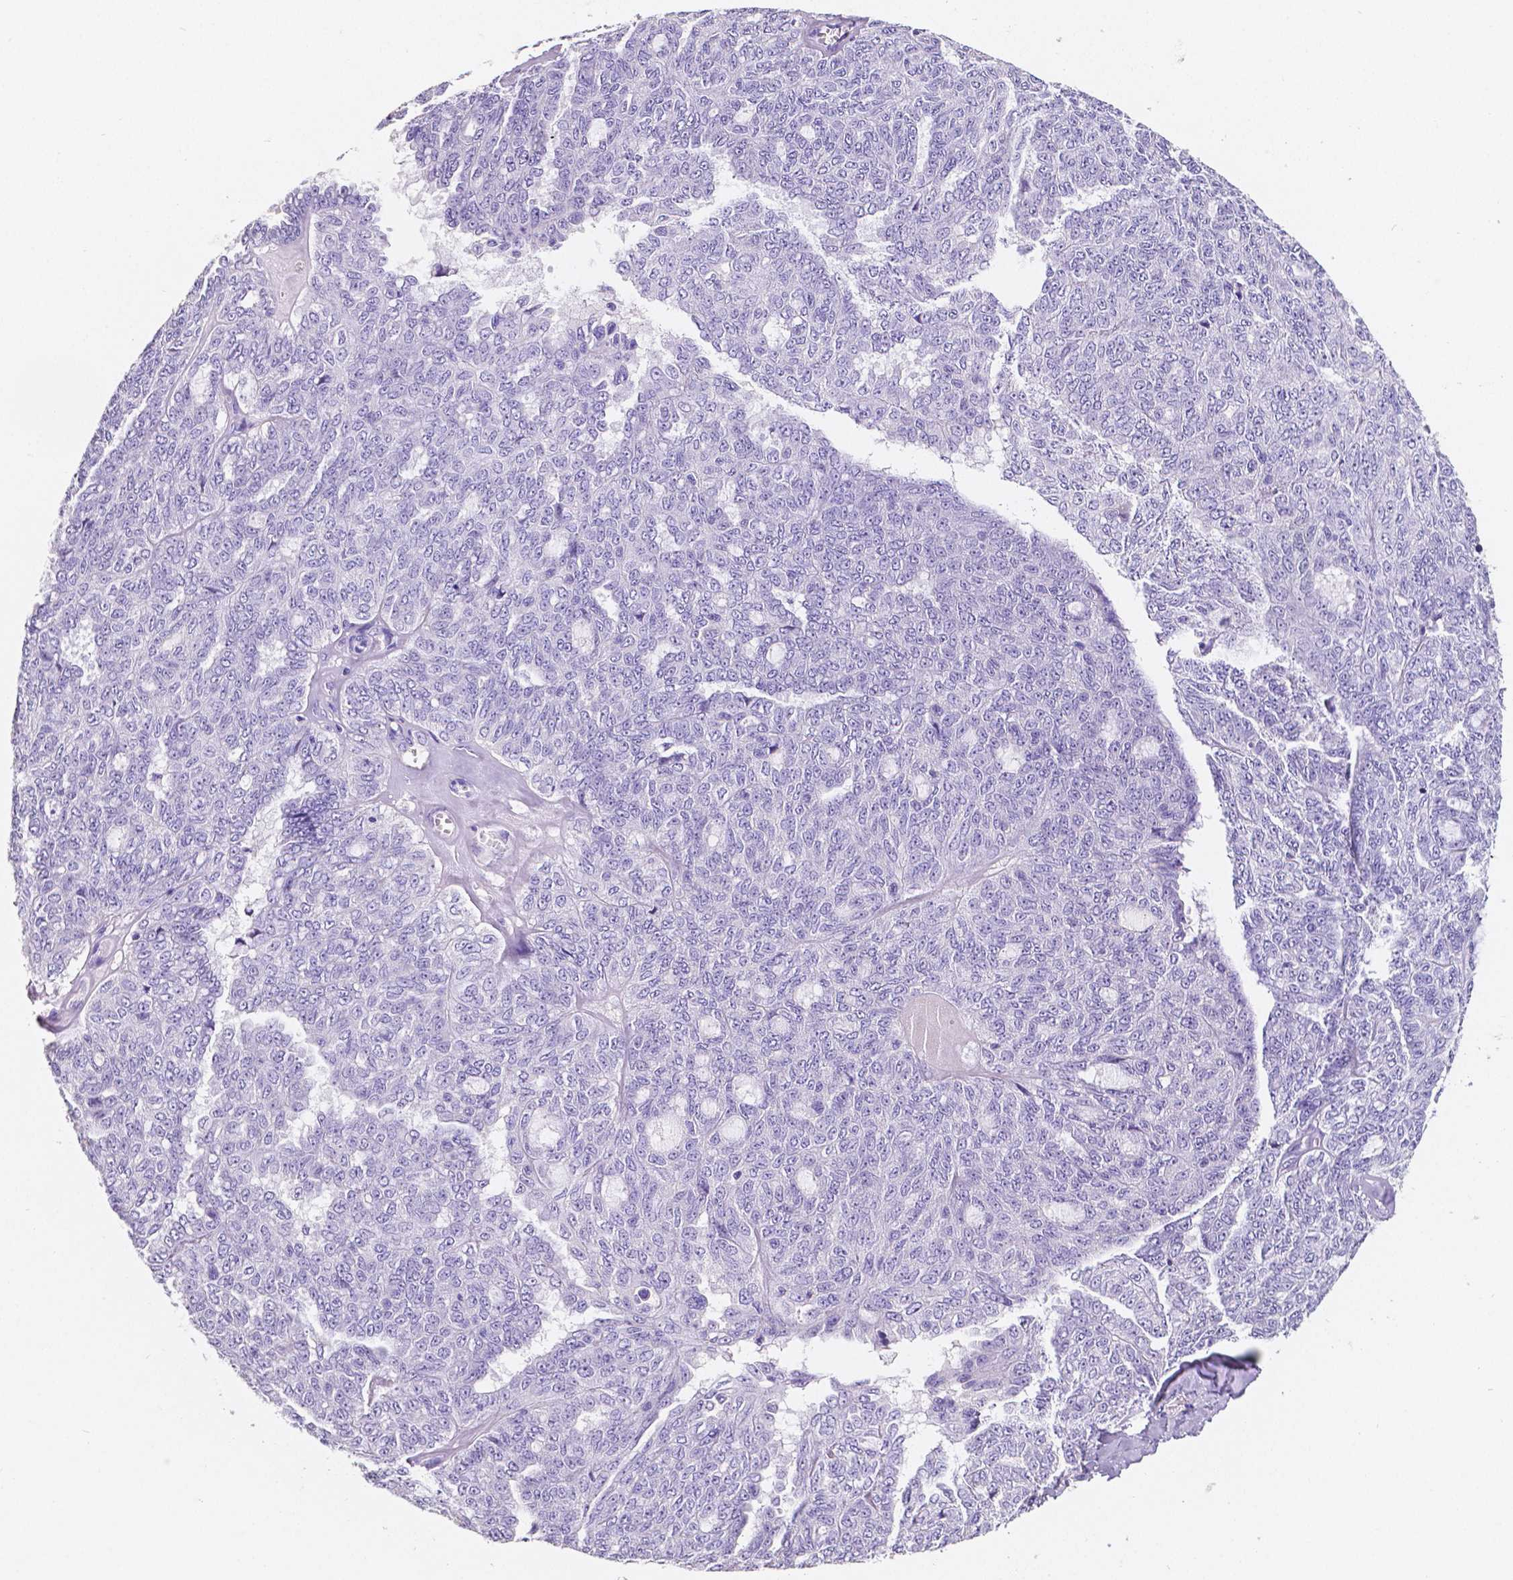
{"staining": {"intensity": "negative", "quantity": "none", "location": "none"}, "tissue": "ovarian cancer", "cell_type": "Tumor cells", "image_type": "cancer", "snomed": [{"axis": "morphology", "description": "Cystadenocarcinoma, serous, NOS"}, {"axis": "topography", "description": "Ovary"}], "caption": "DAB immunohistochemical staining of human ovarian cancer demonstrates no significant staining in tumor cells. Brightfield microscopy of IHC stained with DAB (brown) and hematoxylin (blue), captured at high magnification.", "gene": "SATB2", "patient": {"sex": "female", "age": 71}}